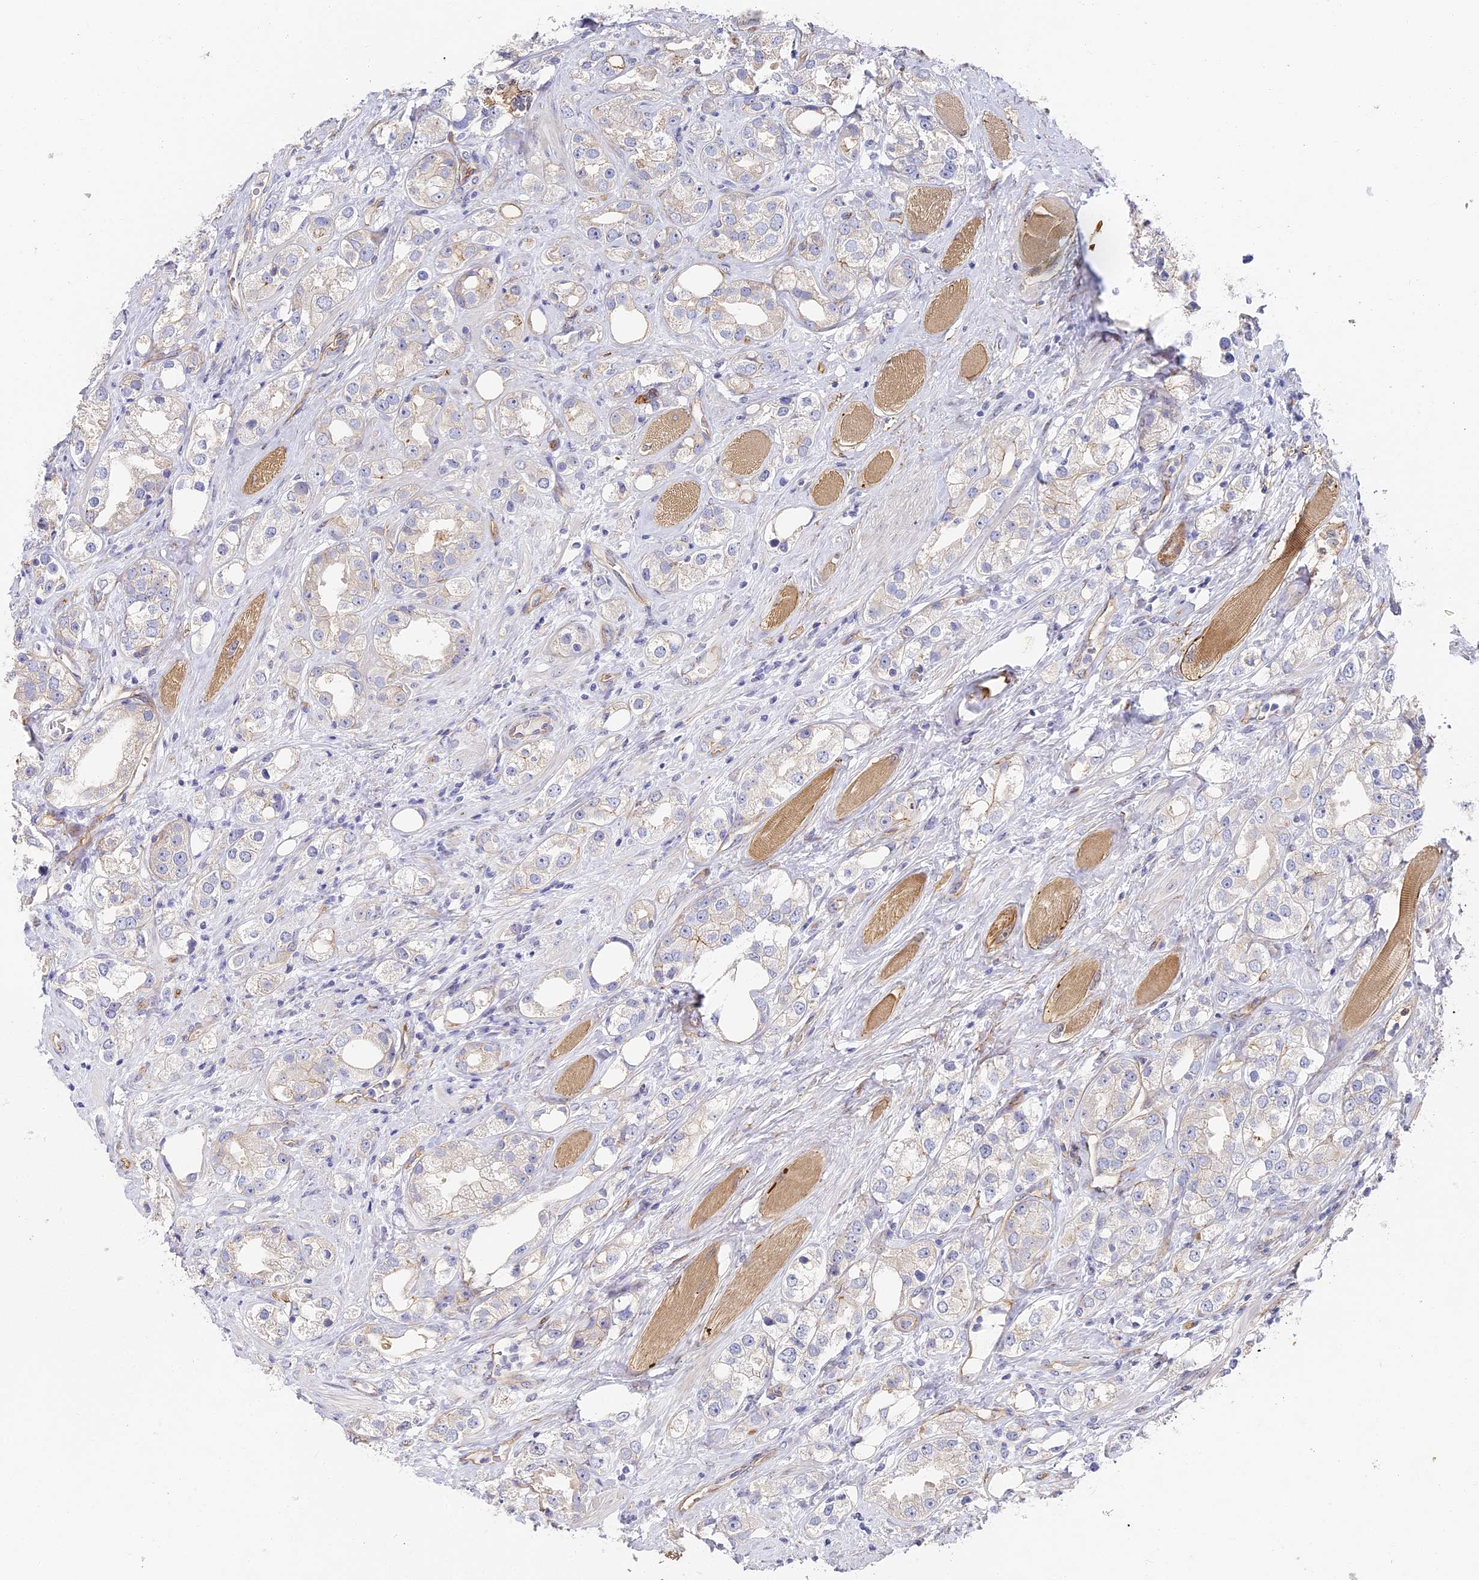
{"staining": {"intensity": "negative", "quantity": "none", "location": "none"}, "tissue": "prostate cancer", "cell_type": "Tumor cells", "image_type": "cancer", "snomed": [{"axis": "morphology", "description": "Adenocarcinoma, NOS"}, {"axis": "topography", "description": "Prostate"}], "caption": "There is no significant positivity in tumor cells of prostate cancer (adenocarcinoma).", "gene": "CCDC30", "patient": {"sex": "male", "age": 79}}